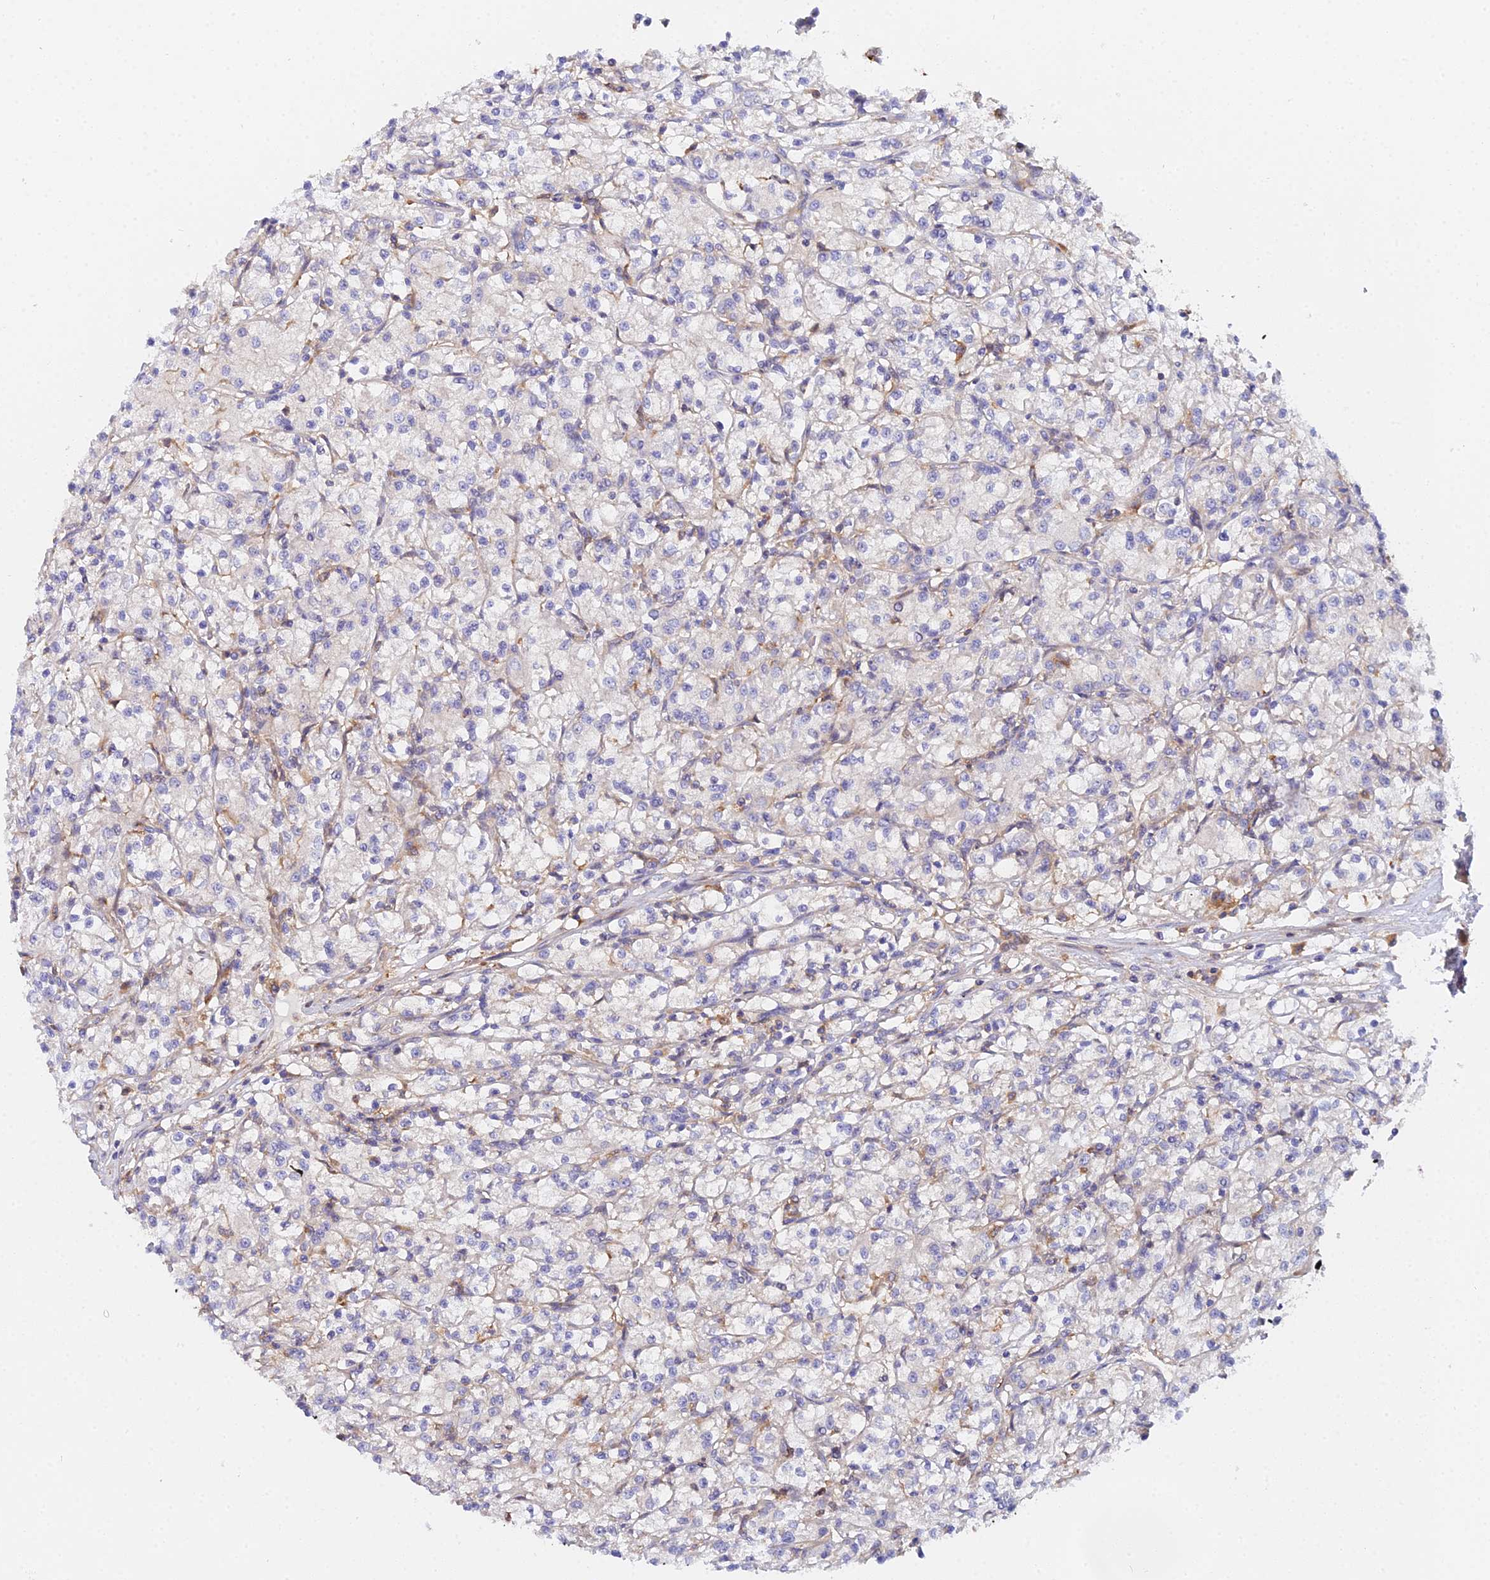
{"staining": {"intensity": "negative", "quantity": "none", "location": "none"}, "tissue": "renal cancer", "cell_type": "Tumor cells", "image_type": "cancer", "snomed": [{"axis": "morphology", "description": "Adenocarcinoma, NOS"}, {"axis": "topography", "description": "Kidney"}], "caption": "The micrograph shows no staining of tumor cells in renal cancer (adenocarcinoma).", "gene": "GNG5B", "patient": {"sex": "female", "age": 59}}